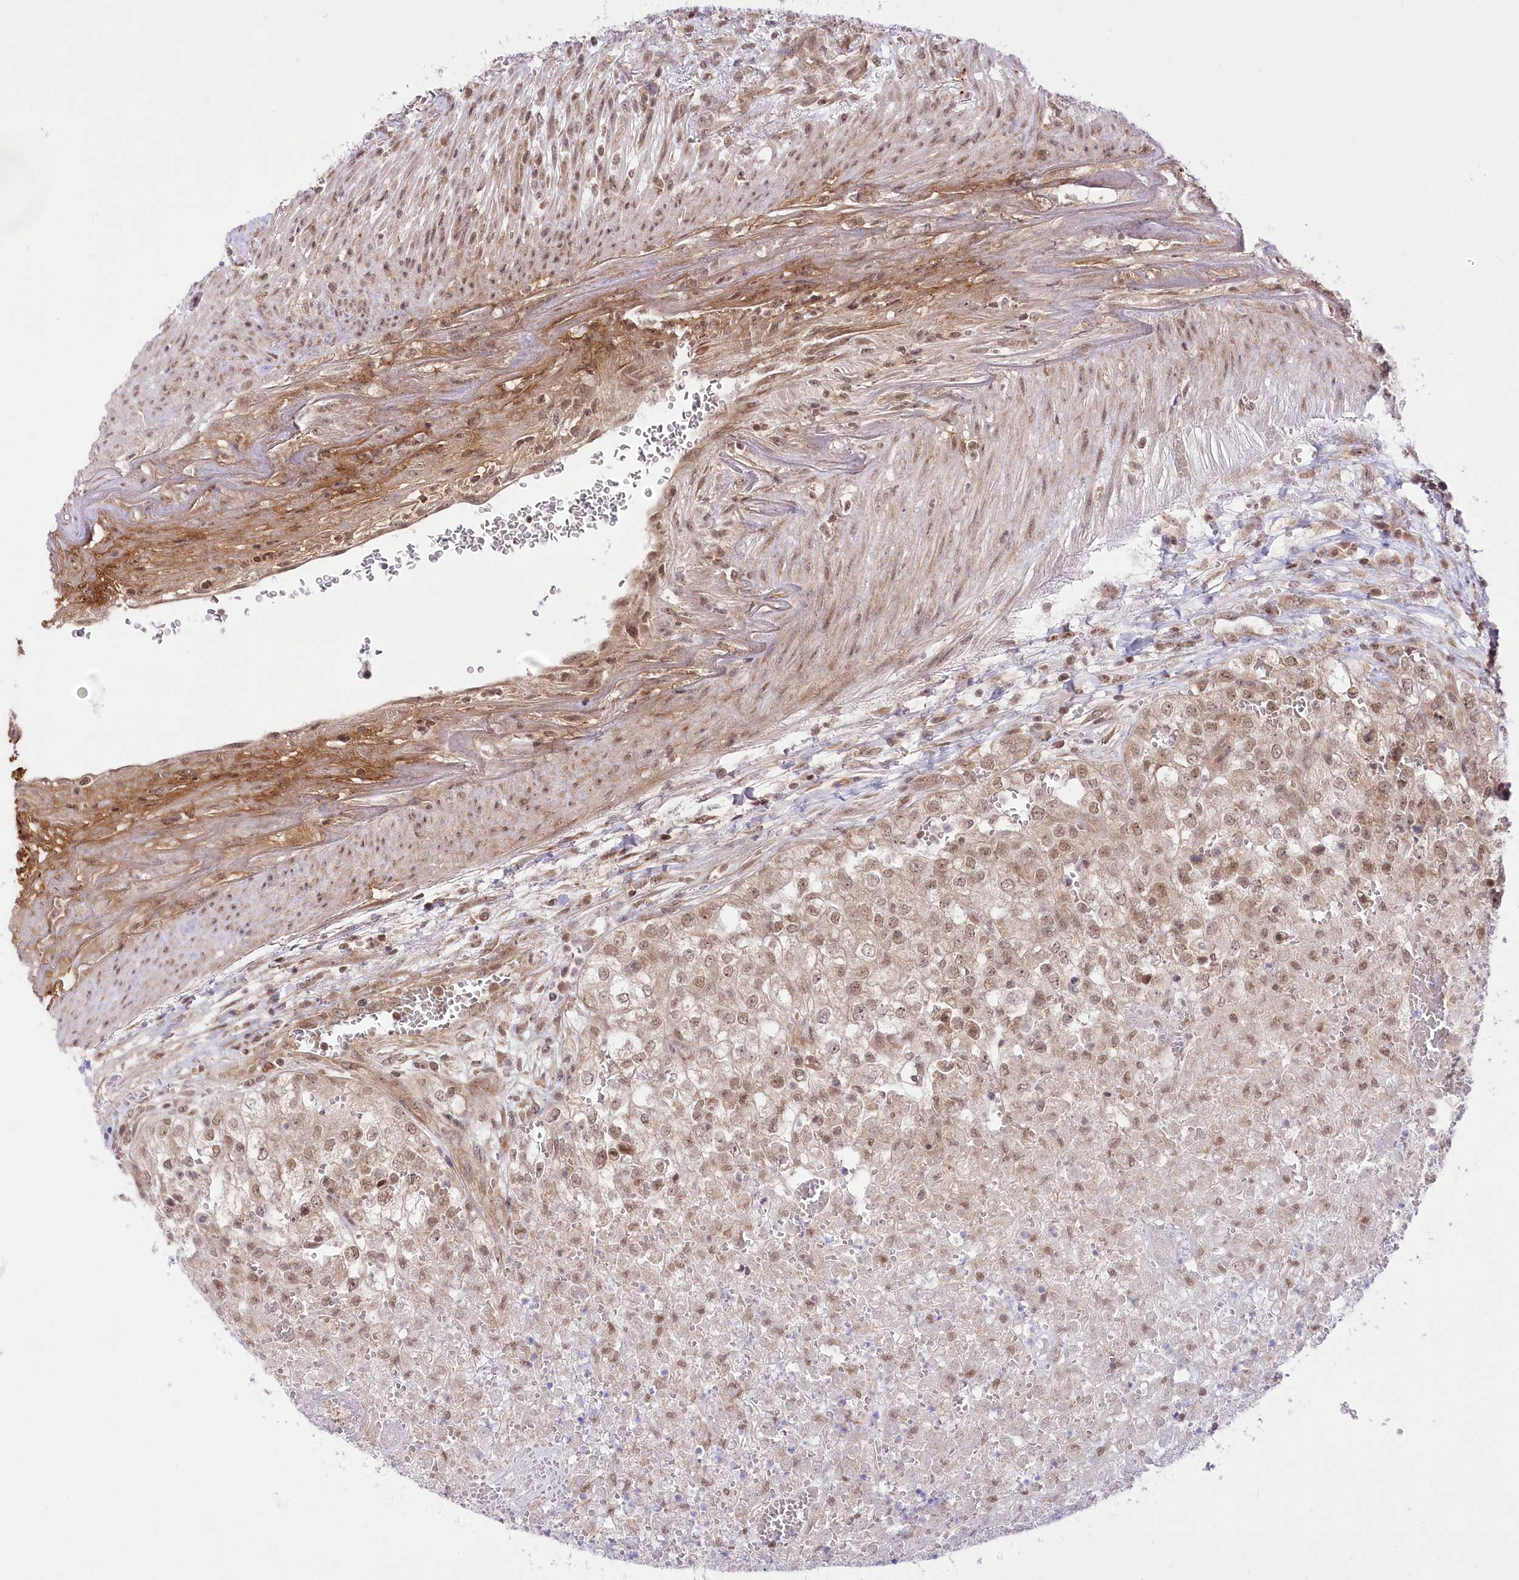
{"staining": {"intensity": "weak", "quantity": ">75%", "location": "nuclear"}, "tissue": "renal cancer", "cell_type": "Tumor cells", "image_type": "cancer", "snomed": [{"axis": "morphology", "description": "Adenocarcinoma, NOS"}, {"axis": "topography", "description": "Kidney"}], "caption": "Immunohistochemistry (IHC) of renal adenocarcinoma displays low levels of weak nuclear staining in approximately >75% of tumor cells. (Stains: DAB in brown, nuclei in blue, Microscopy: brightfield microscopy at high magnification).", "gene": "ZMAT2", "patient": {"sex": "female", "age": 54}}